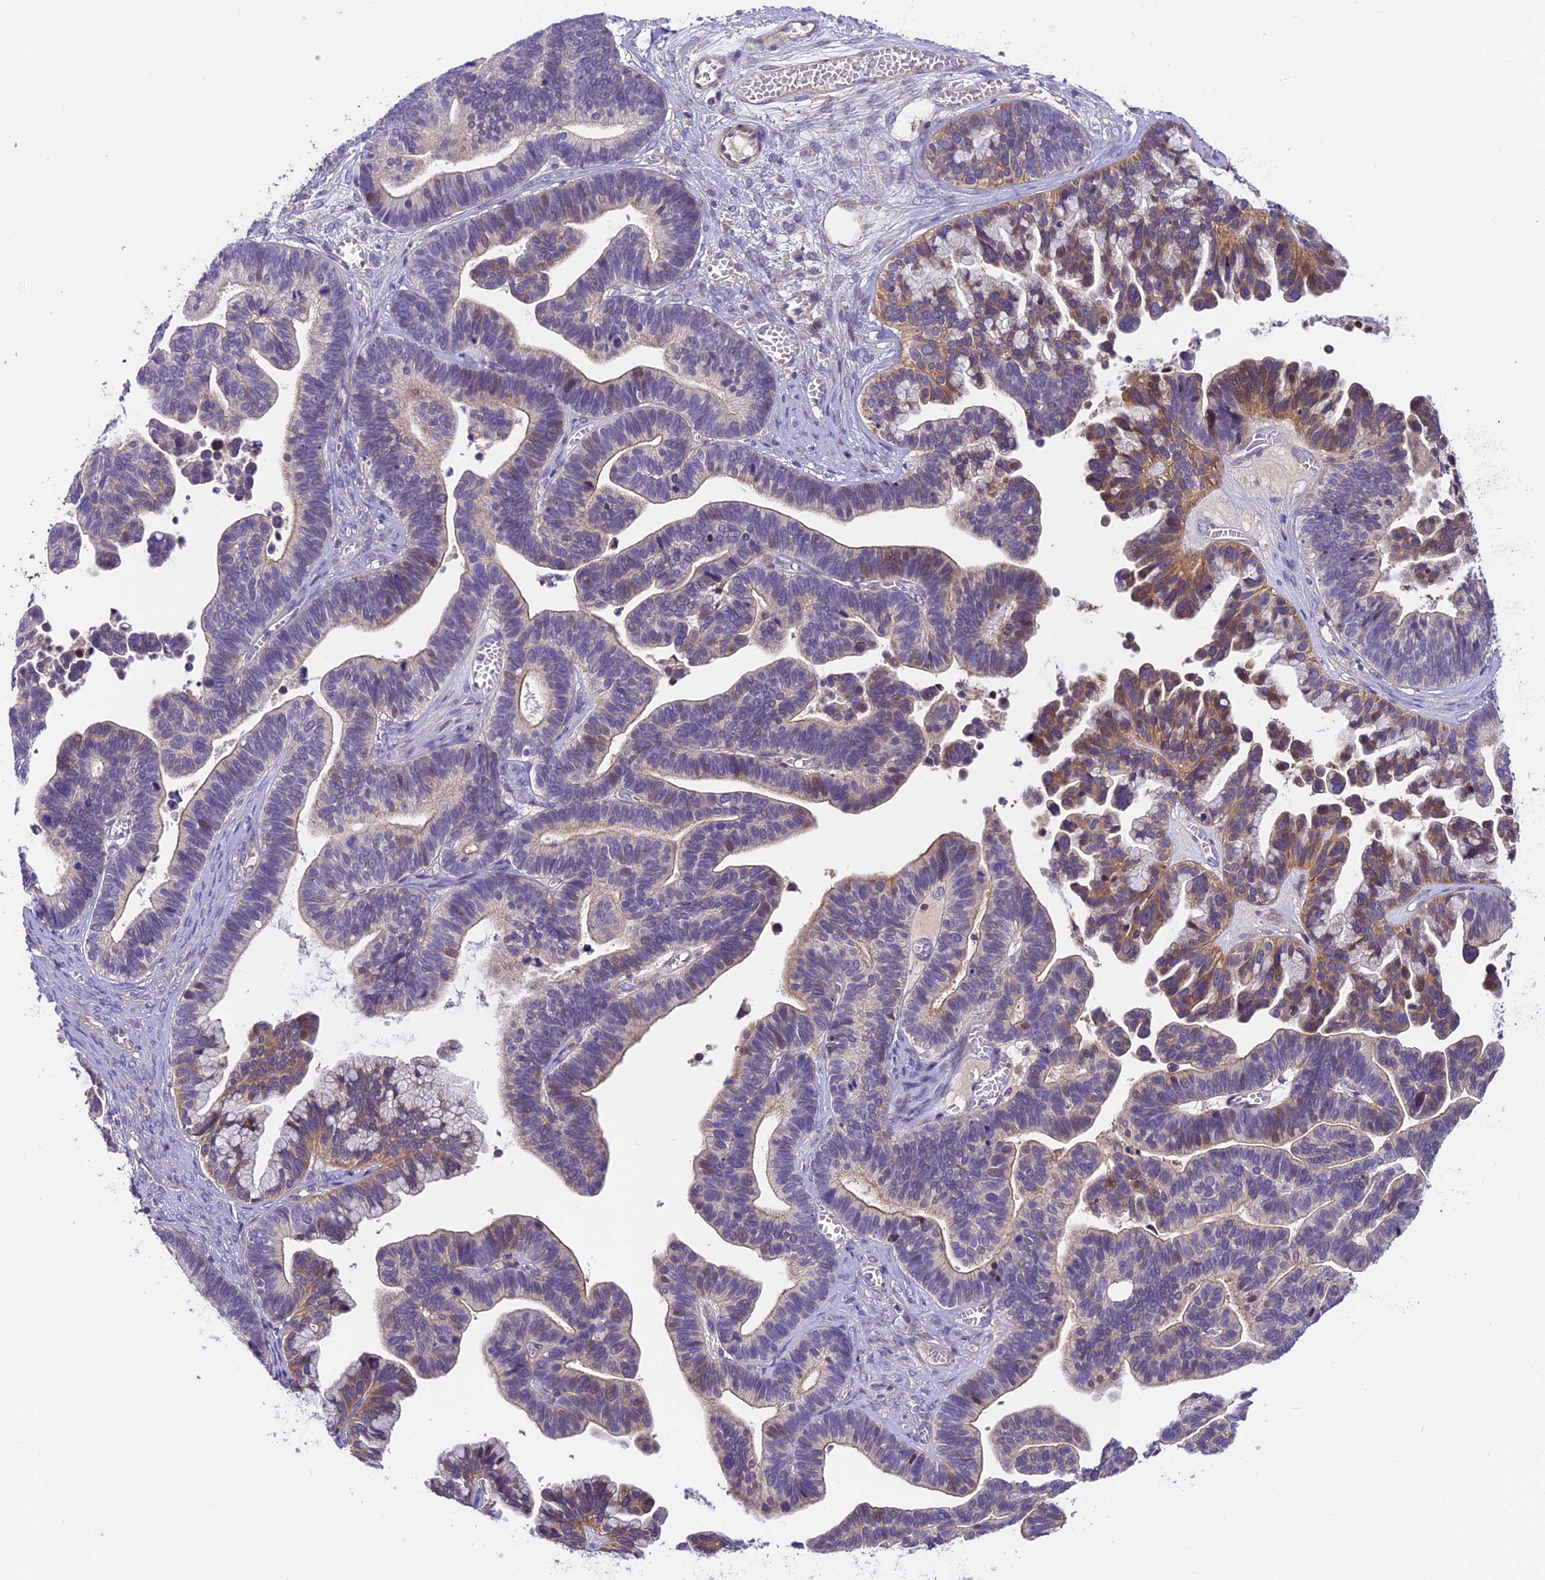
{"staining": {"intensity": "moderate", "quantity": "25%-75%", "location": "cytoplasmic/membranous"}, "tissue": "ovarian cancer", "cell_type": "Tumor cells", "image_type": "cancer", "snomed": [{"axis": "morphology", "description": "Cystadenocarcinoma, serous, NOS"}, {"axis": "topography", "description": "Ovary"}], "caption": "Immunohistochemistry (IHC) (DAB) staining of human ovarian serous cystadenocarcinoma shows moderate cytoplasmic/membranous protein expression in approximately 25%-75% of tumor cells. (DAB IHC, brown staining for protein, blue staining for nuclei).", "gene": "FAM98C", "patient": {"sex": "female", "age": 56}}